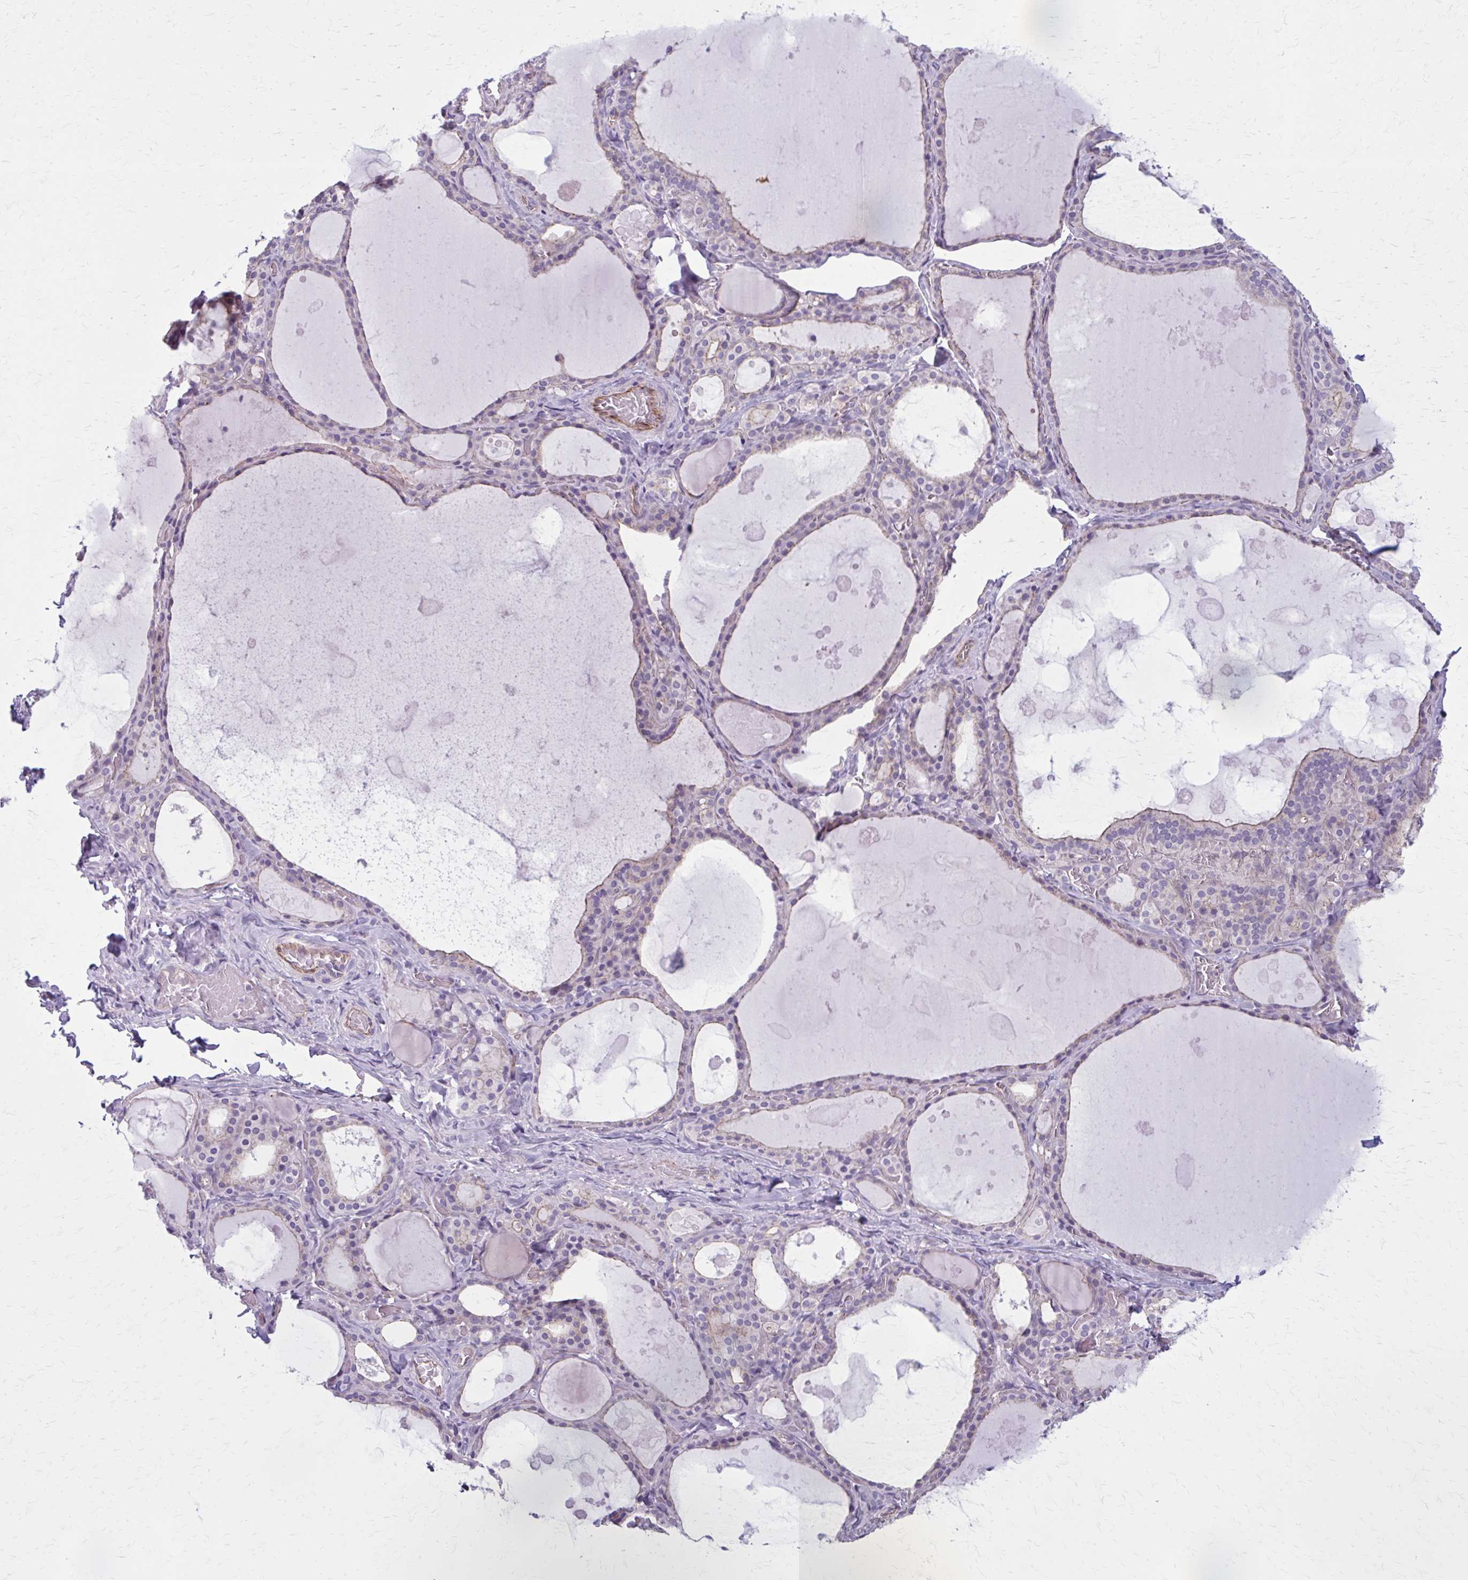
{"staining": {"intensity": "weak", "quantity": "<25%", "location": "cytoplasmic/membranous"}, "tissue": "thyroid gland", "cell_type": "Glandular cells", "image_type": "normal", "snomed": [{"axis": "morphology", "description": "Normal tissue, NOS"}, {"axis": "topography", "description": "Thyroid gland"}], "caption": "IHC image of normal thyroid gland: thyroid gland stained with DAB (3,3'-diaminobenzidine) demonstrates no significant protein positivity in glandular cells.", "gene": "ZDHHC7", "patient": {"sex": "male", "age": 56}}